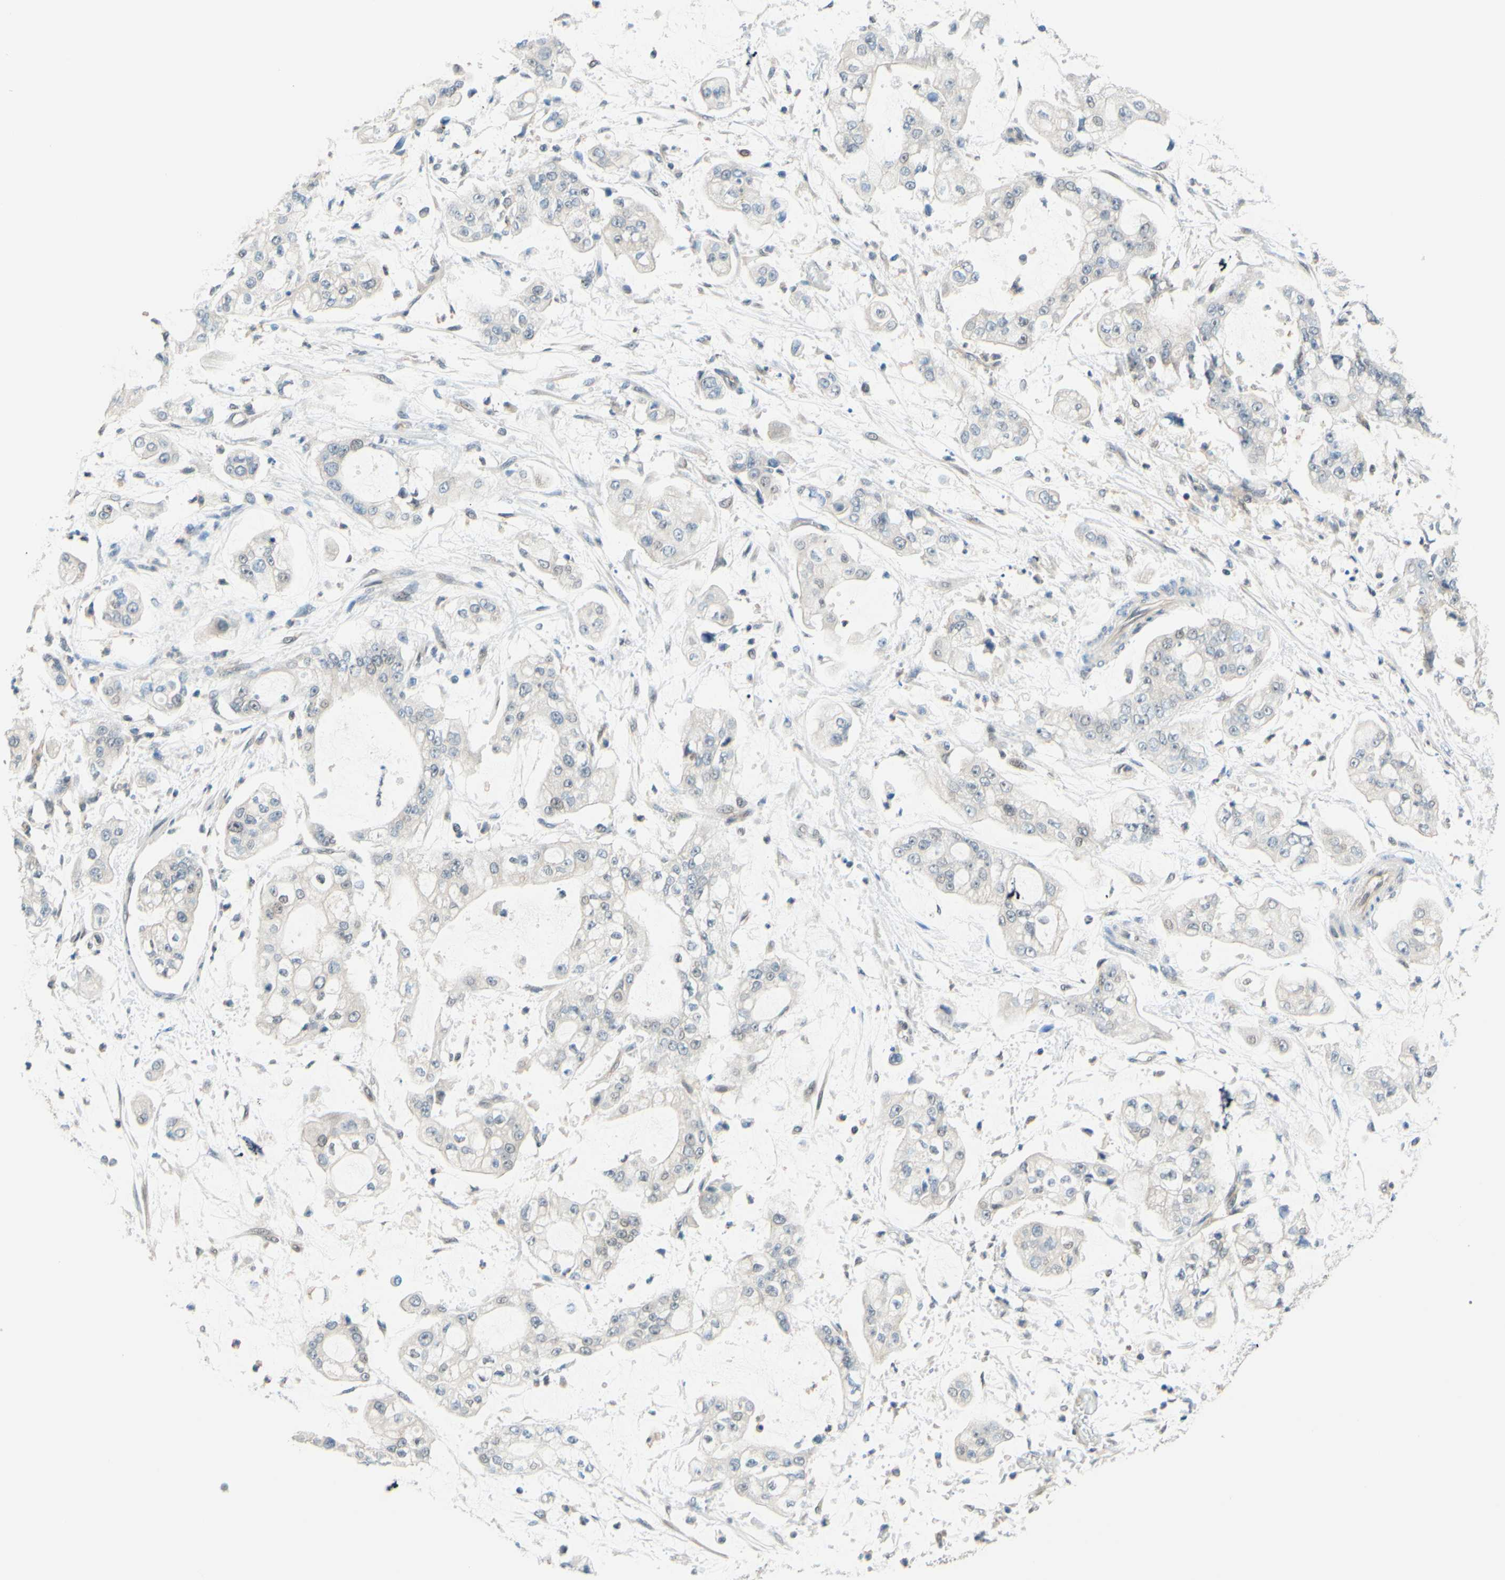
{"staining": {"intensity": "negative", "quantity": "none", "location": "none"}, "tissue": "stomach cancer", "cell_type": "Tumor cells", "image_type": "cancer", "snomed": [{"axis": "morphology", "description": "Adenocarcinoma, NOS"}, {"axis": "topography", "description": "Stomach"}], "caption": "Immunohistochemistry histopathology image of human stomach cancer stained for a protein (brown), which exhibits no expression in tumor cells.", "gene": "C2CD2L", "patient": {"sex": "male", "age": 76}}